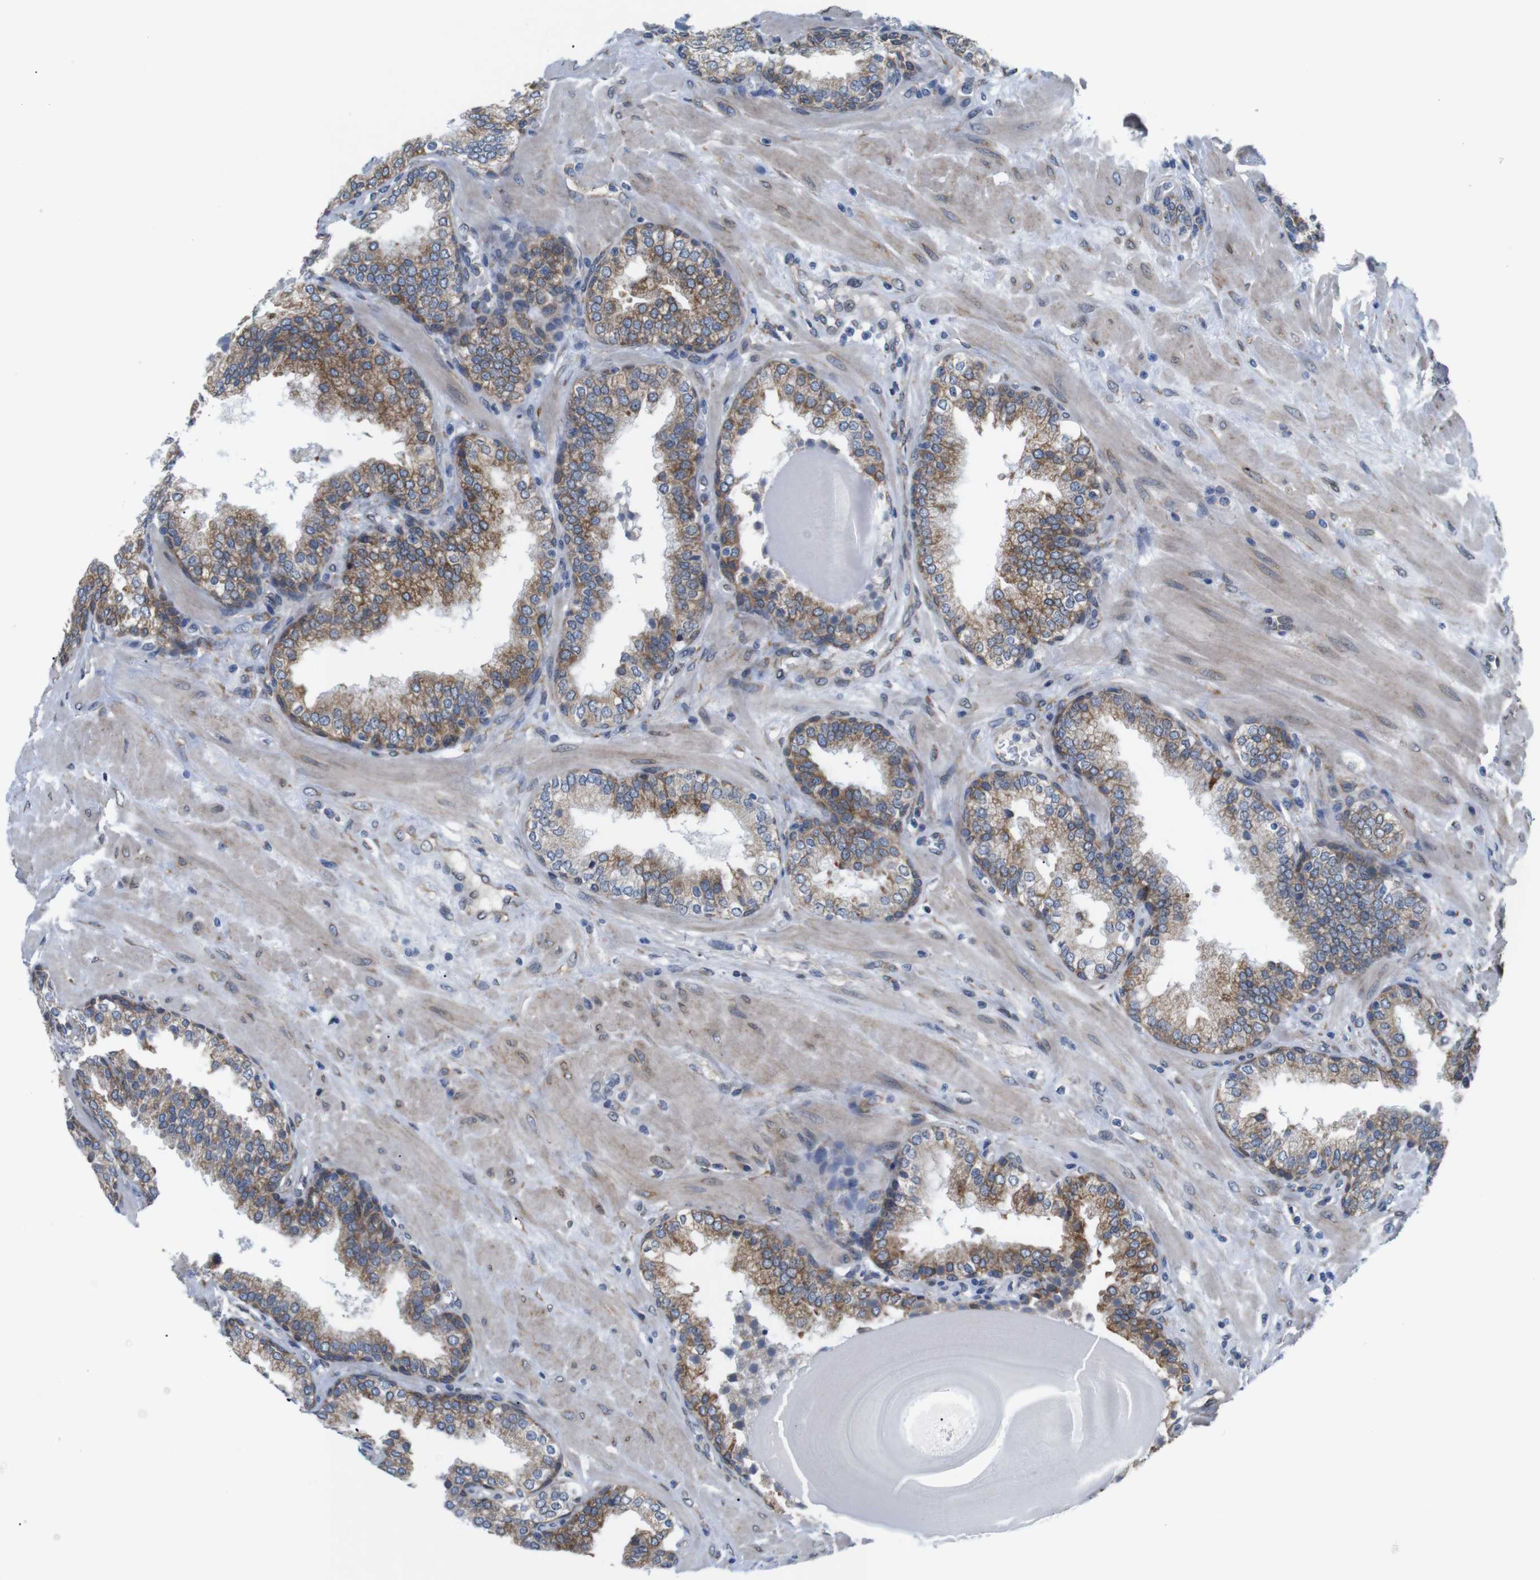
{"staining": {"intensity": "moderate", "quantity": ">75%", "location": "cytoplasmic/membranous"}, "tissue": "prostate", "cell_type": "Glandular cells", "image_type": "normal", "snomed": [{"axis": "morphology", "description": "Normal tissue, NOS"}, {"axis": "topography", "description": "Prostate"}], "caption": "Prostate stained with IHC reveals moderate cytoplasmic/membranous staining in about >75% of glandular cells. The staining was performed using DAB to visualize the protein expression in brown, while the nuclei were stained in blue with hematoxylin (Magnification: 20x).", "gene": "HACD3", "patient": {"sex": "male", "age": 51}}